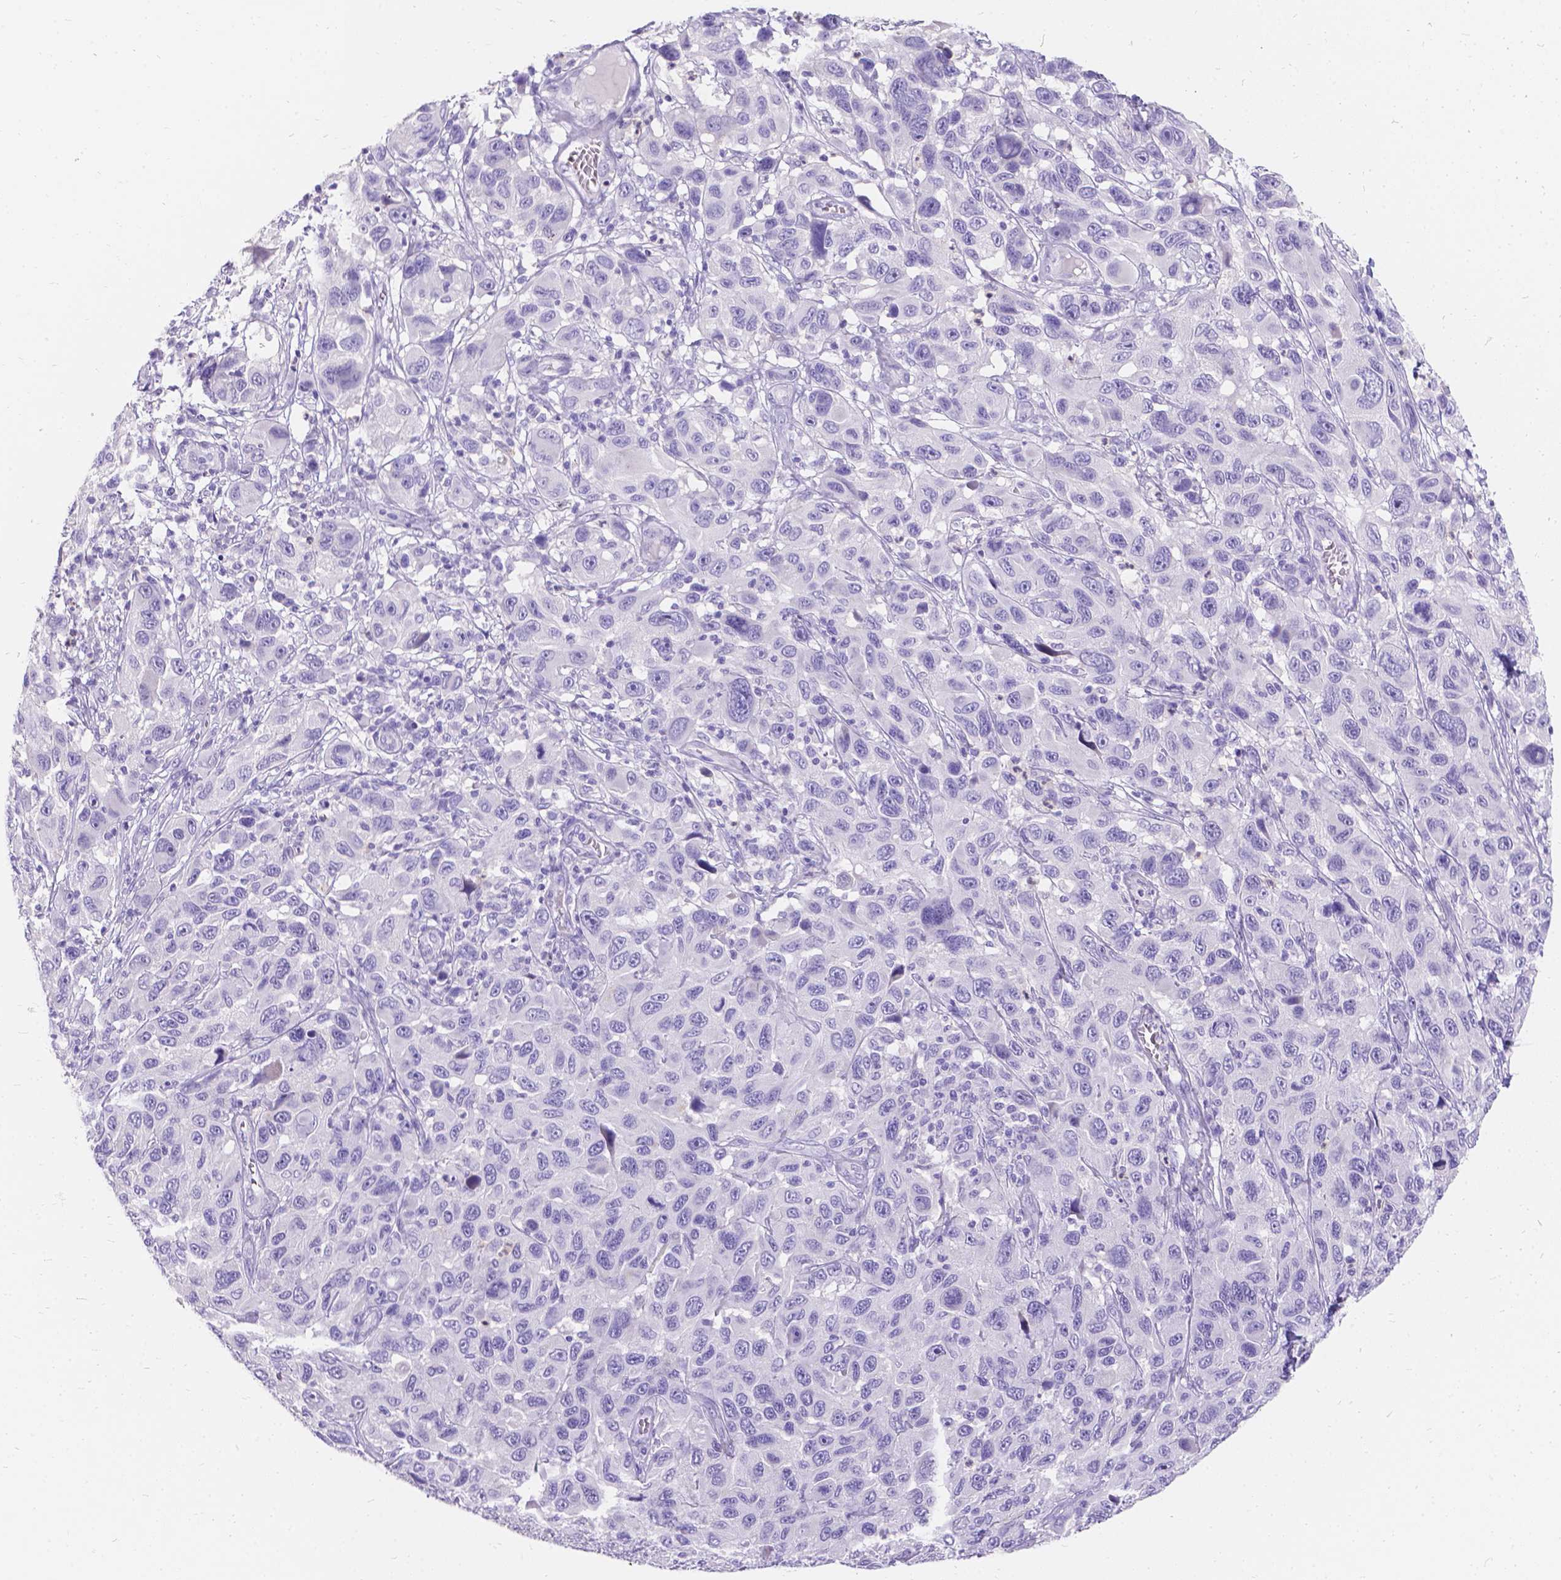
{"staining": {"intensity": "negative", "quantity": "none", "location": "none"}, "tissue": "melanoma", "cell_type": "Tumor cells", "image_type": "cancer", "snomed": [{"axis": "morphology", "description": "Malignant melanoma, NOS"}, {"axis": "topography", "description": "Skin"}], "caption": "Immunohistochemical staining of malignant melanoma shows no significant staining in tumor cells.", "gene": "GNRHR", "patient": {"sex": "male", "age": 53}}